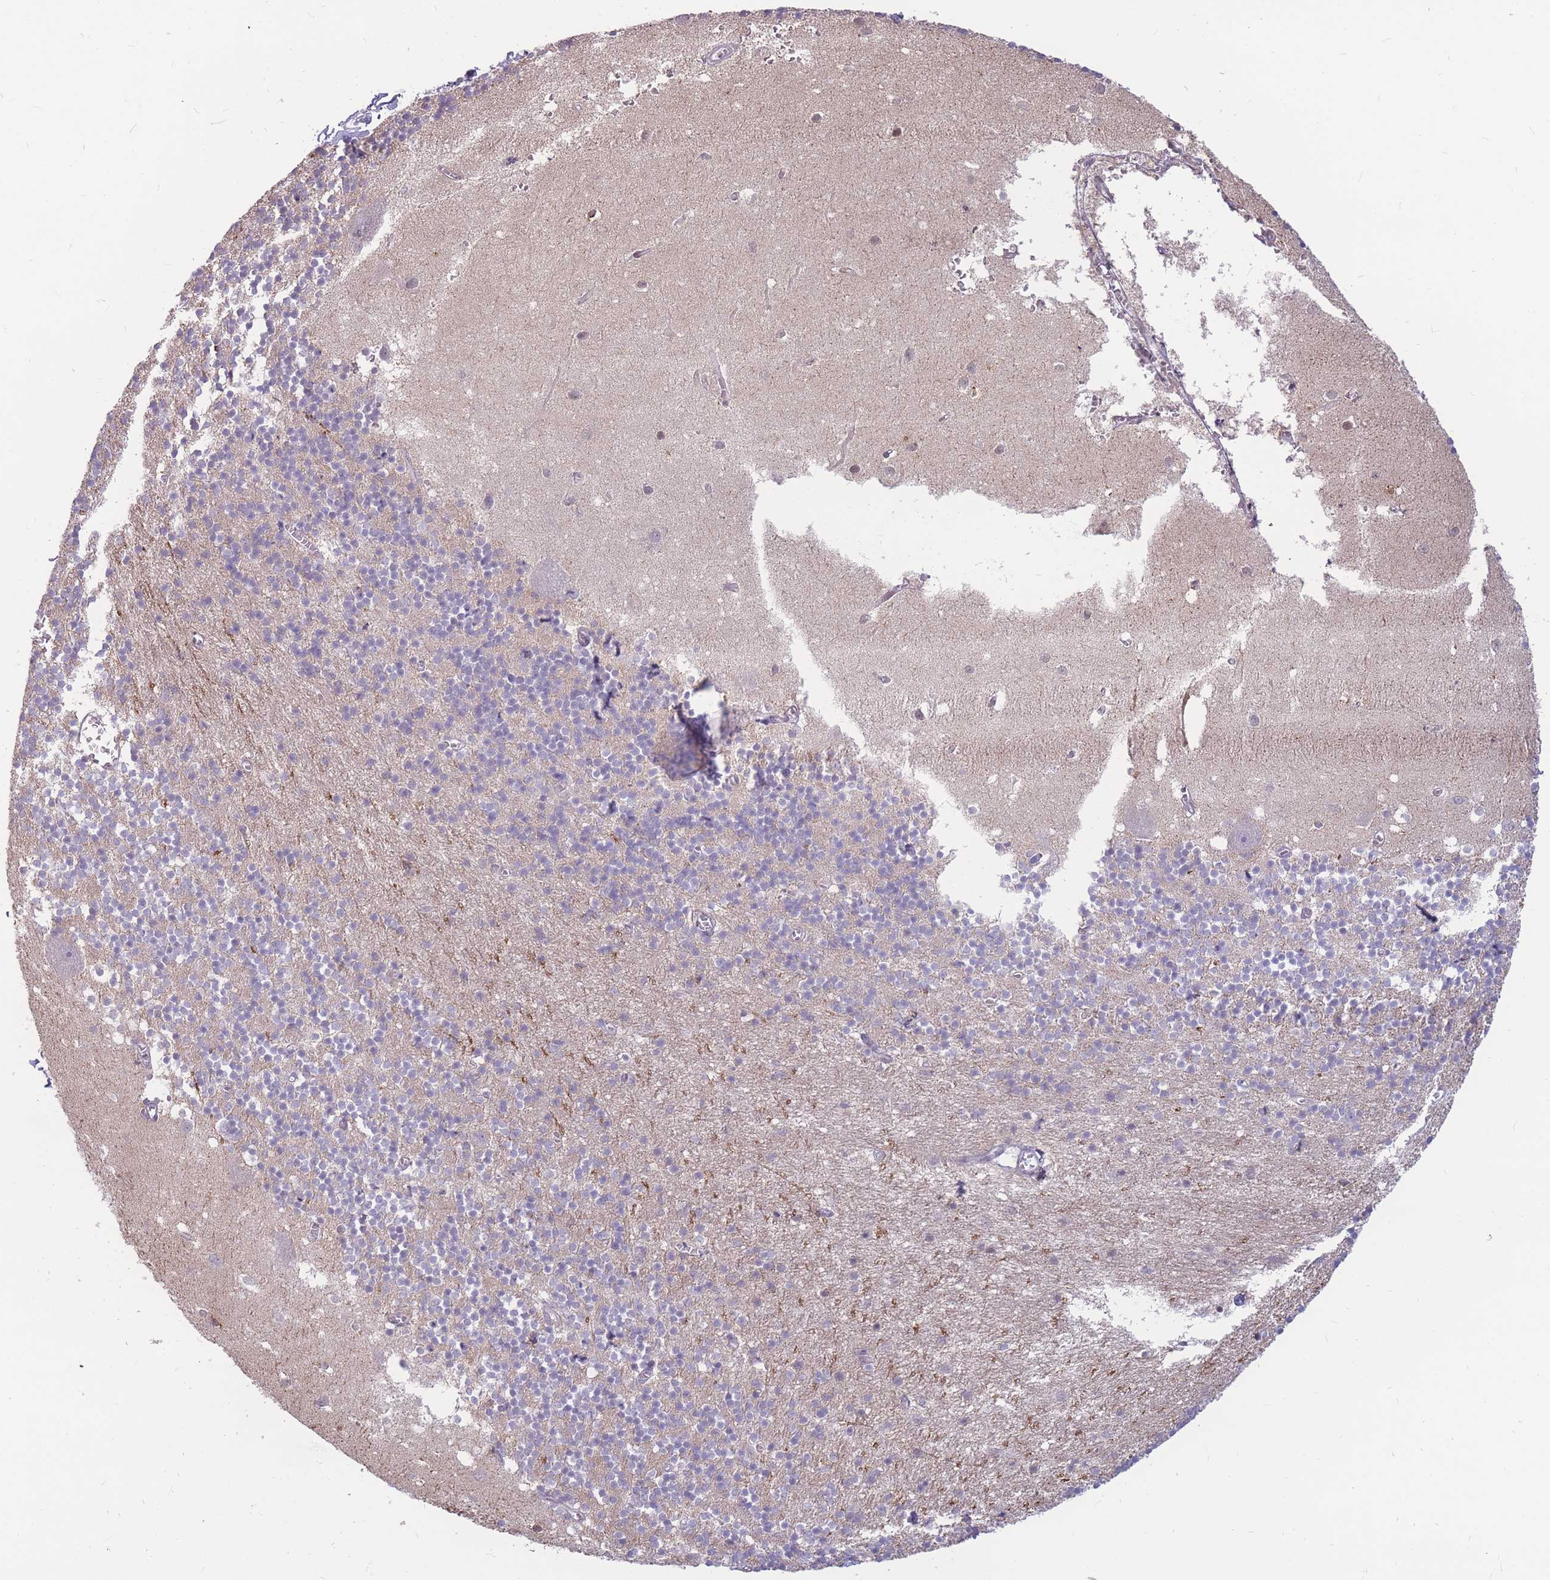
{"staining": {"intensity": "negative", "quantity": "none", "location": "none"}, "tissue": "cerebellum", "cell_type": "Cells in granular layer", "image_type": "normal", "snomed": [{"axis": "morphology", "description": "Normal tissue, NOS"}, {"axis": "topography", "description": "Cerebellum"}], "caption": "Immunohistochemistry of normal cerebellum displays no expression in cells in granular layer.", "gene": "GNA11", "patient": {"sex": "male", "age": 54}}